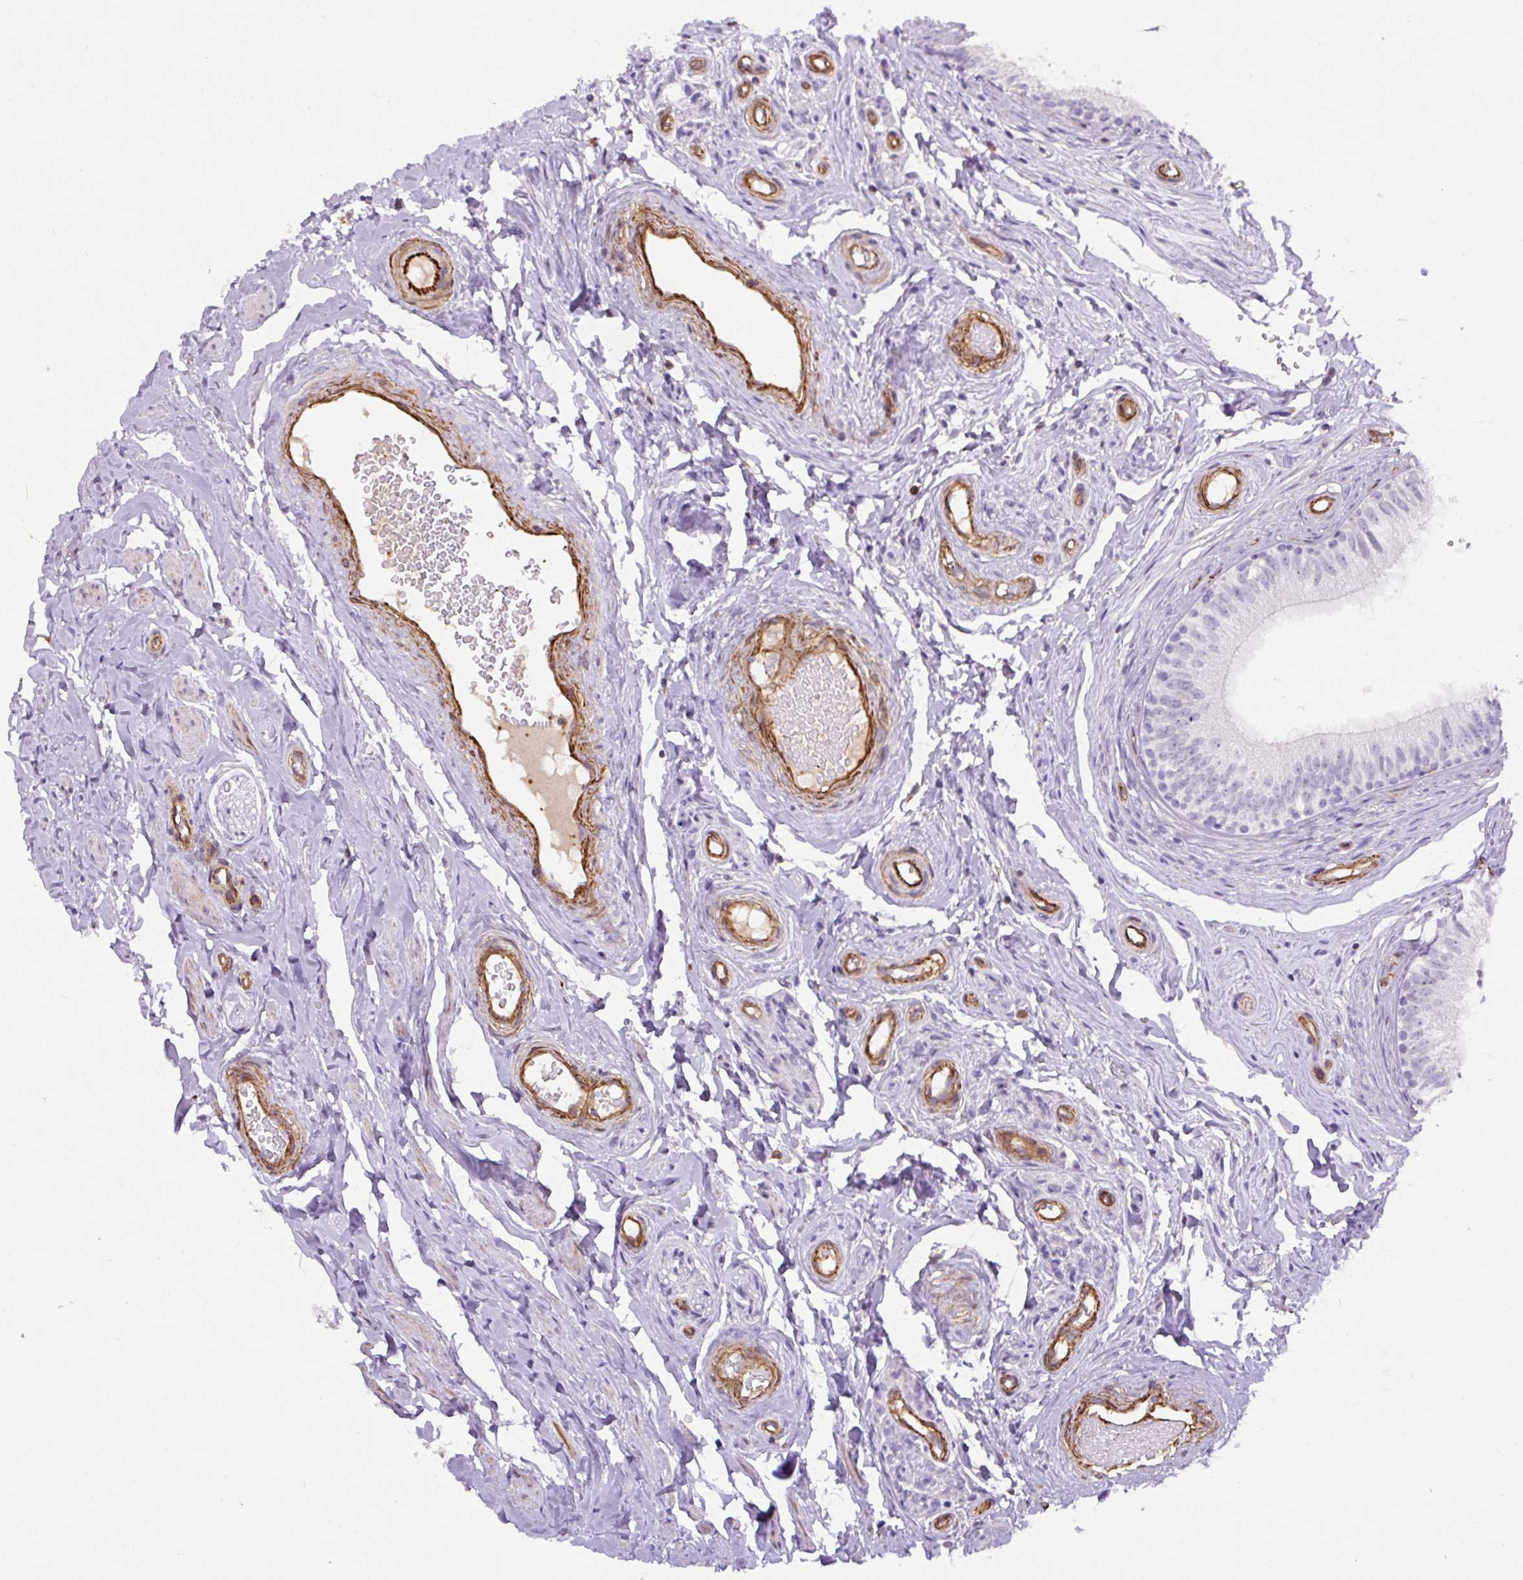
{"staining": {"intensity": "negative", "quantity": "none", "location": "none"}, "tissue": "epididymis", "cell_type": "Glandular cells", "image_type": "normal", "snomed": [{"axis": "morphology", "description": "Normal tissue, NOS"}, {"axis": "morphology", "description": "Seminoma, NOS"}, {"axis": "topography", "description": "Testis"}, {"axis": "topography", "description": "Epididymis"}], "caption": "An immunohistochemistry (IHC) histopathology image of unremarkable epididymis is shown. There is no staining in glandular cells of epididymis. (Brightfield microscopy of DAB immunohistochemistry at high magnification).", "gene": "B3GALT5", "patient": {"sex": "male", "age": 45}}